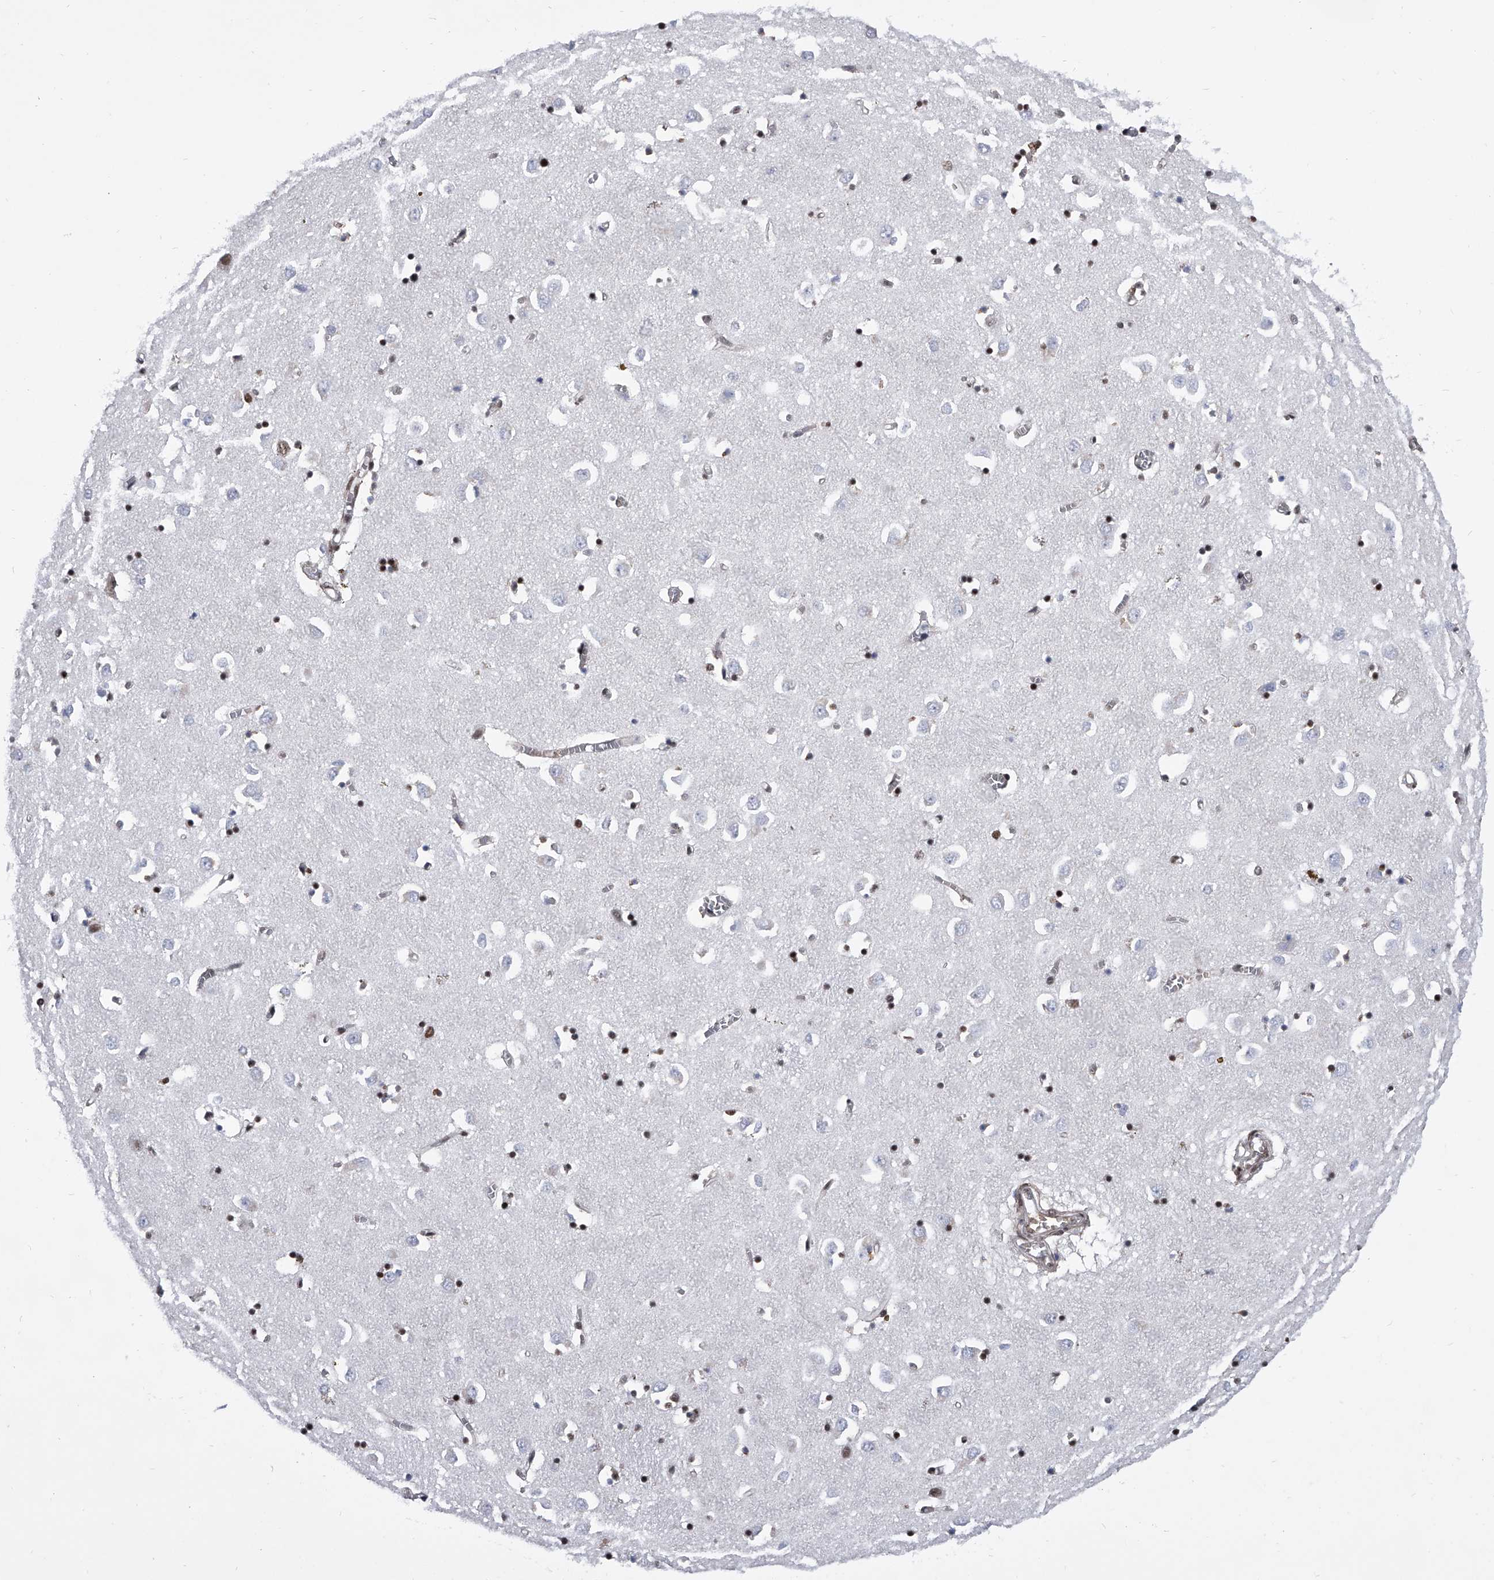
{"staining": {"intensity": "strong", "quantity": ">75%", "location": "nuclear"}, "tissue": "caudate", "cell_type": "Glial cells", "image_type": "normal", "snomed": [{"axis": "morphology", "description": "Normal tissue, NOS"}, {"axis": "topography", "description": "Lateral ventricle wall"}], "caption": "A brown stain labels strong nuclear positivity of a protein in glial cells of unremarkable caudate. Ihc stains the protein of interest in brown and the nuclei are stained blue.", "gene": "SIM2", "patient": {"sex": "male", "age": 70}}